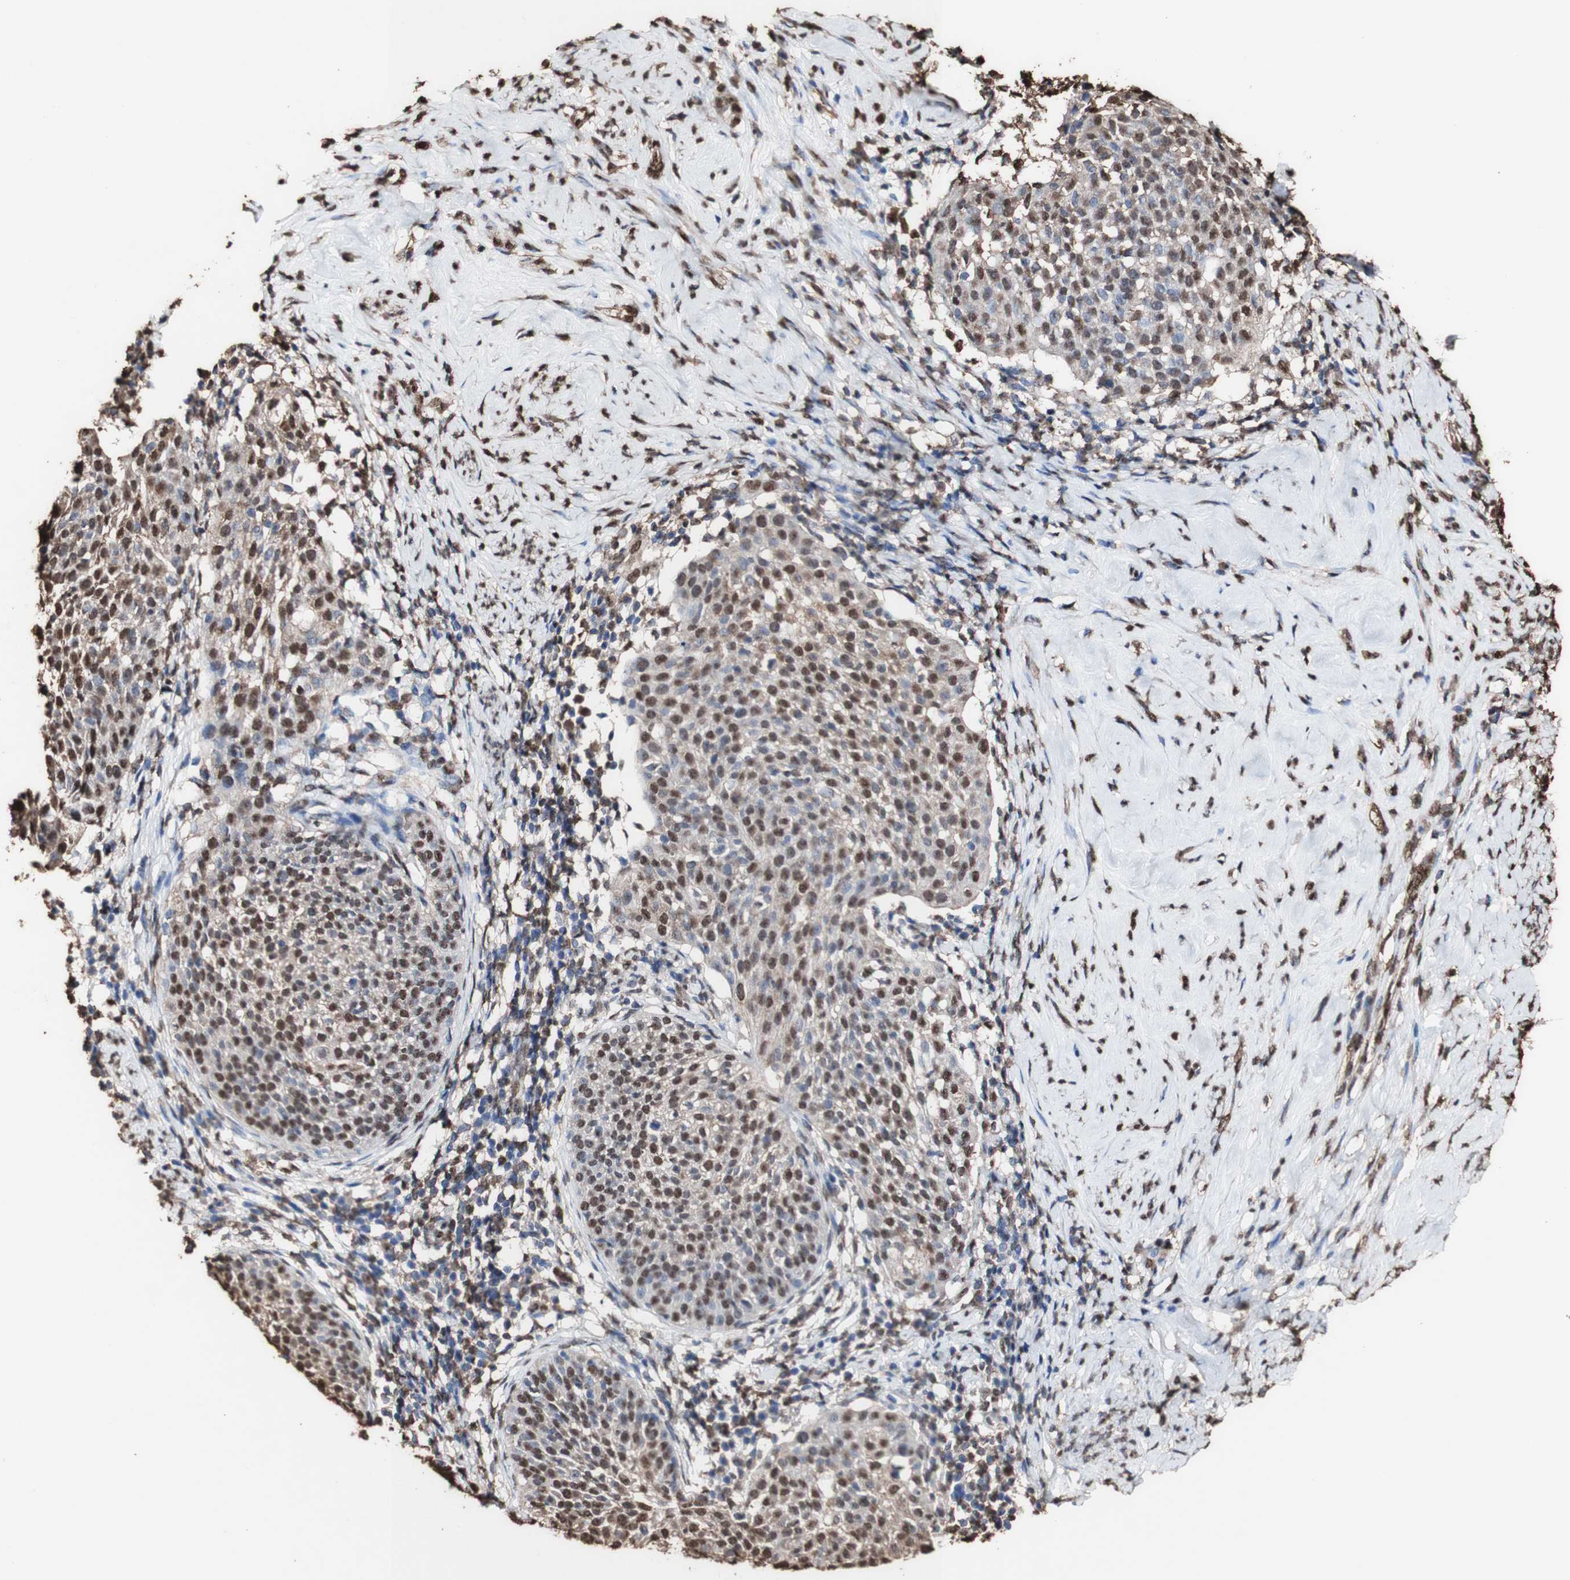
{"staining": {"intensity": "strong", "quantity": "25%-75%", "location": "cytoplasmic/membranous"}, "tissue": "cervical cancer", "cell_type": "Tumor cells", "image_type": "cancer", "snomed": [{"axis": "morphology", "description": "Squamous cell carcinoma, NOS"}, {"axis": "topography", "description": "Cervix"}], "caption": "IHC photomicrograph of neoplastic tissue: squamous cell carcinoma (cervical) stained using IHC reveals high levels of strong protein expression localized specifically in the cytoplasmic/membranous of tumor cells, appearing as a cytoplasmic/membranous brown color.", "gene": "PIDD1", "patient": {"sex": "female", "age": 51}}